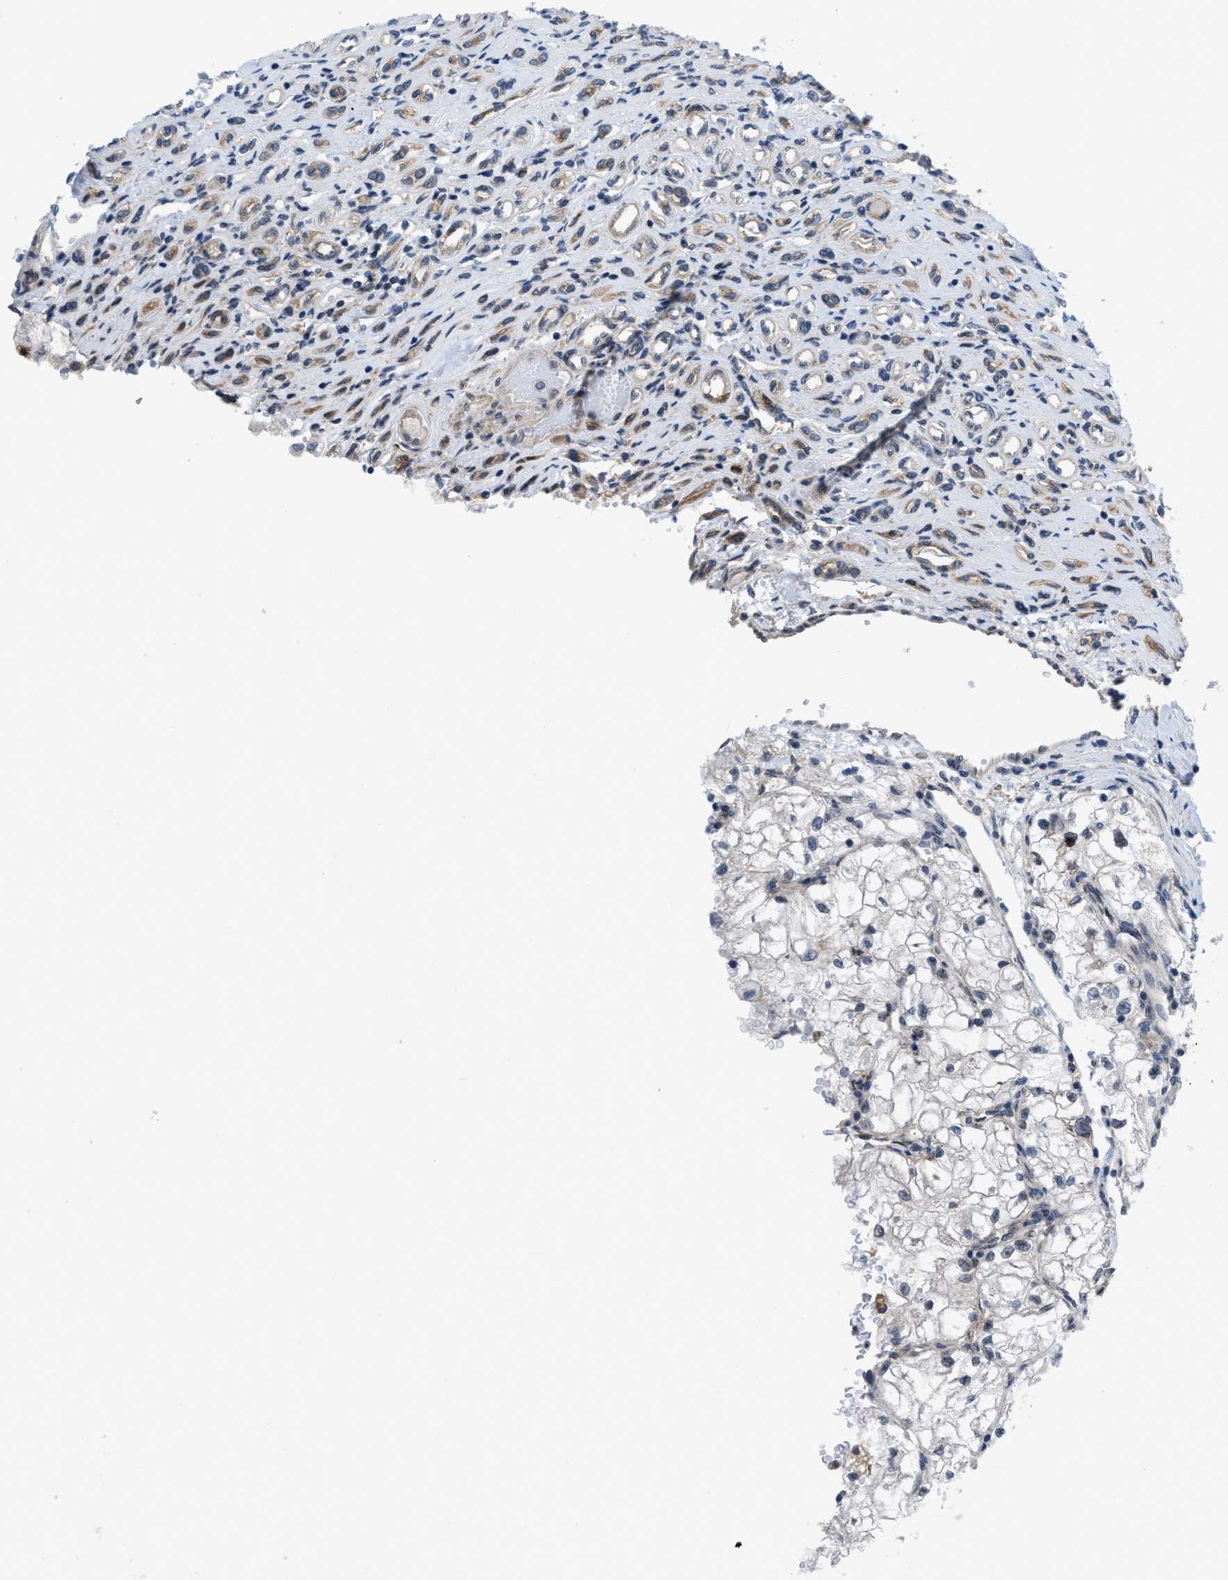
{"staining": {"intensity": "negative", "quantity": "none", "location": "none"}, "tissue": "renal cancer", "cell_type": "Tumor cells", "image_type": "cancer", "snomed": [{"axis": "morphology", "description": "Adenocarcinoma, NOS"}, {"axis": "topography", "description": "Kidney"}], "caption": "IHC of human renal cancer displays no expression in tumor cells.", "gene": "MYO18A", "patient": {"sex": "female", "age": 70}}